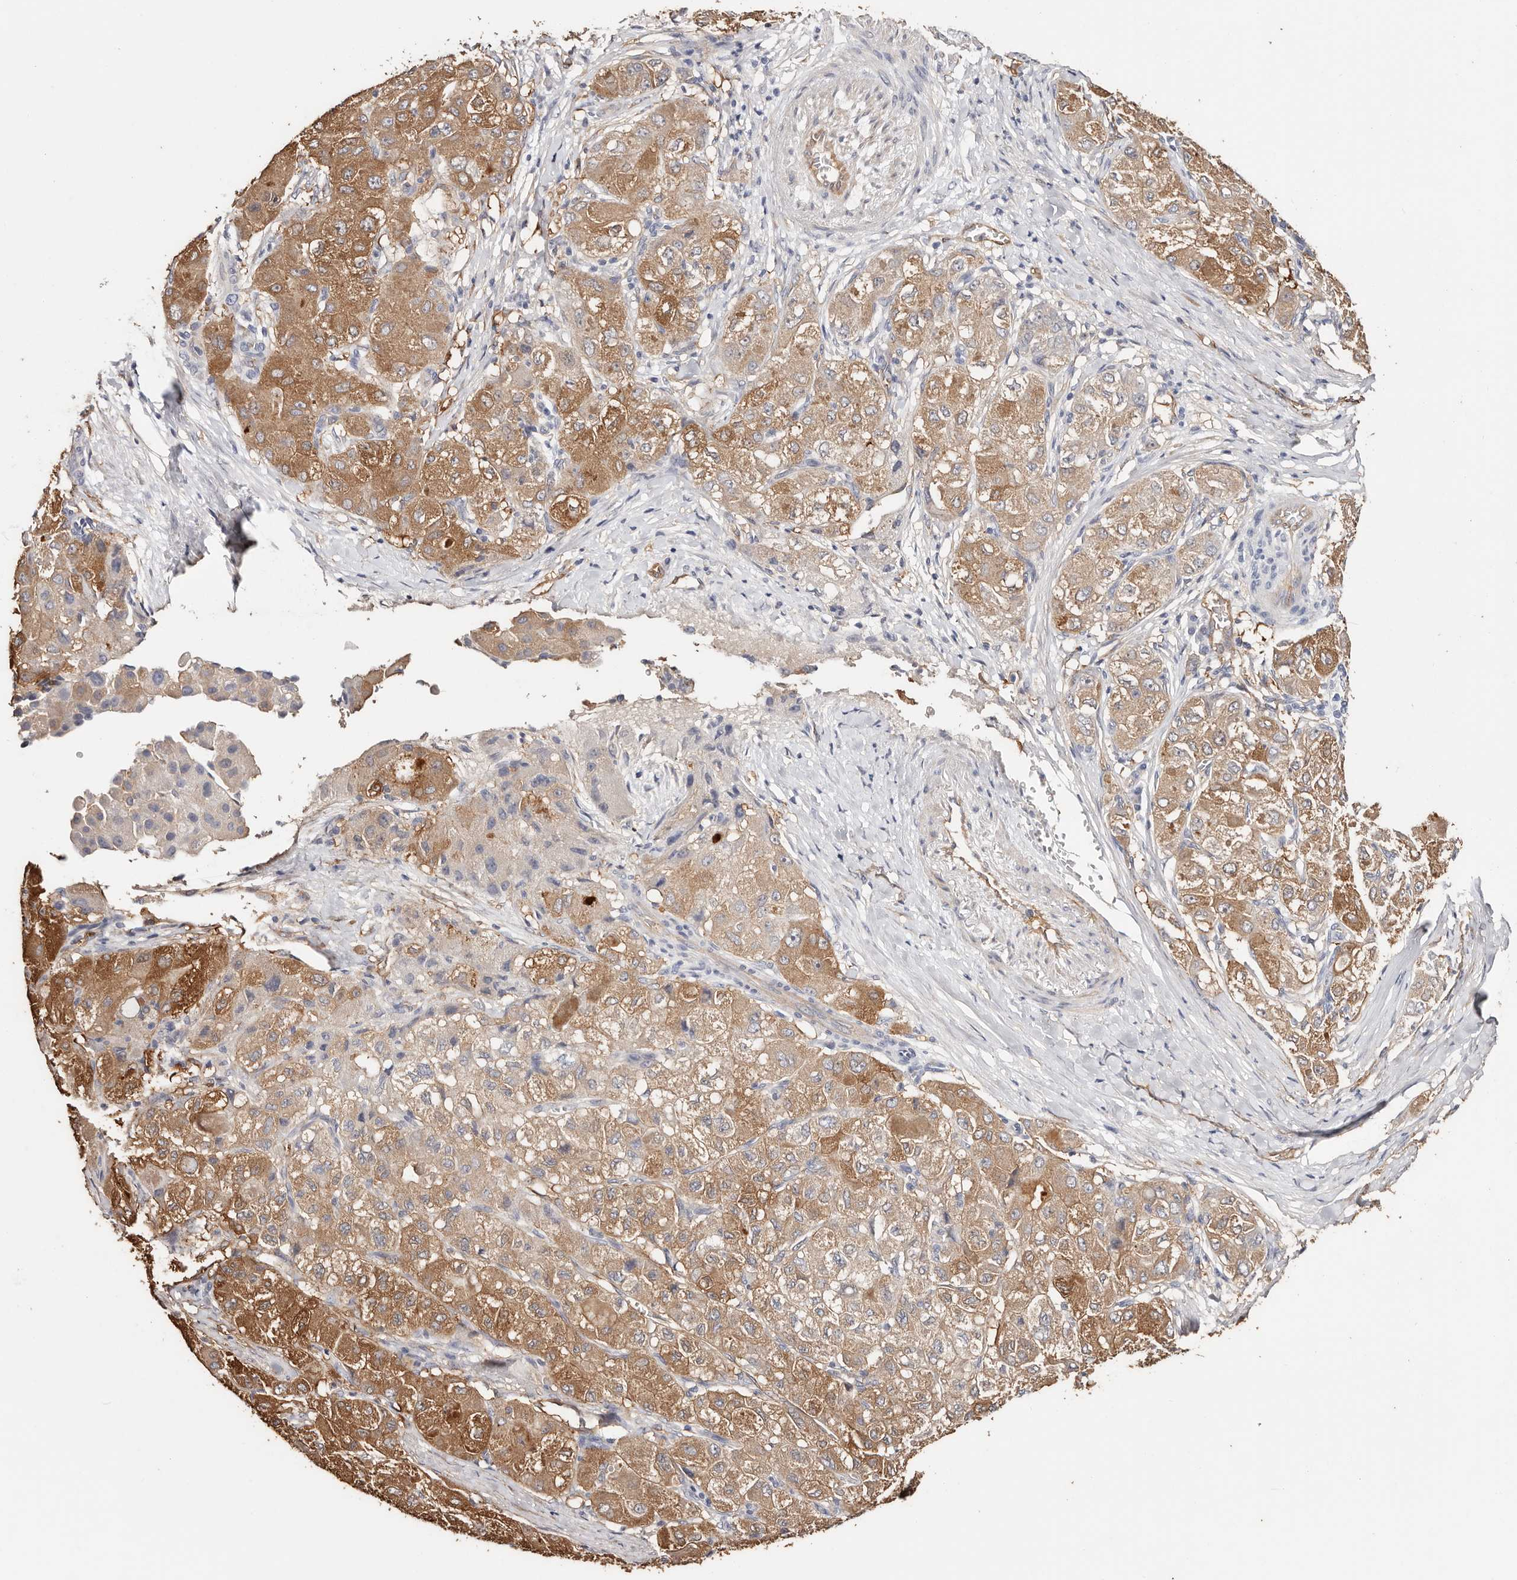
{"staining": {"intensity": "moderate", "quantity": "25%-75%", "location": "cytoplasmic/membranous"}, "tissue": "liver cancer", "cell_type": "Tumor cells", "image_type": "cancer", "snomed": [{"axis": "morphology", "description": "Carcinoma, Hepatocellular, NOS"}, {"axis": "topography", "description": "Liver"}], "caption": "Immunohistochemical staining of liver cancer (hepatocellular carcinoma) exhibits medium levels of moderate cytoplasmic/membranous protein positivity in about 25%-75% of tumor cells.", "gene": "TGM2", "patient": {"sex": "male", "age": 80}}